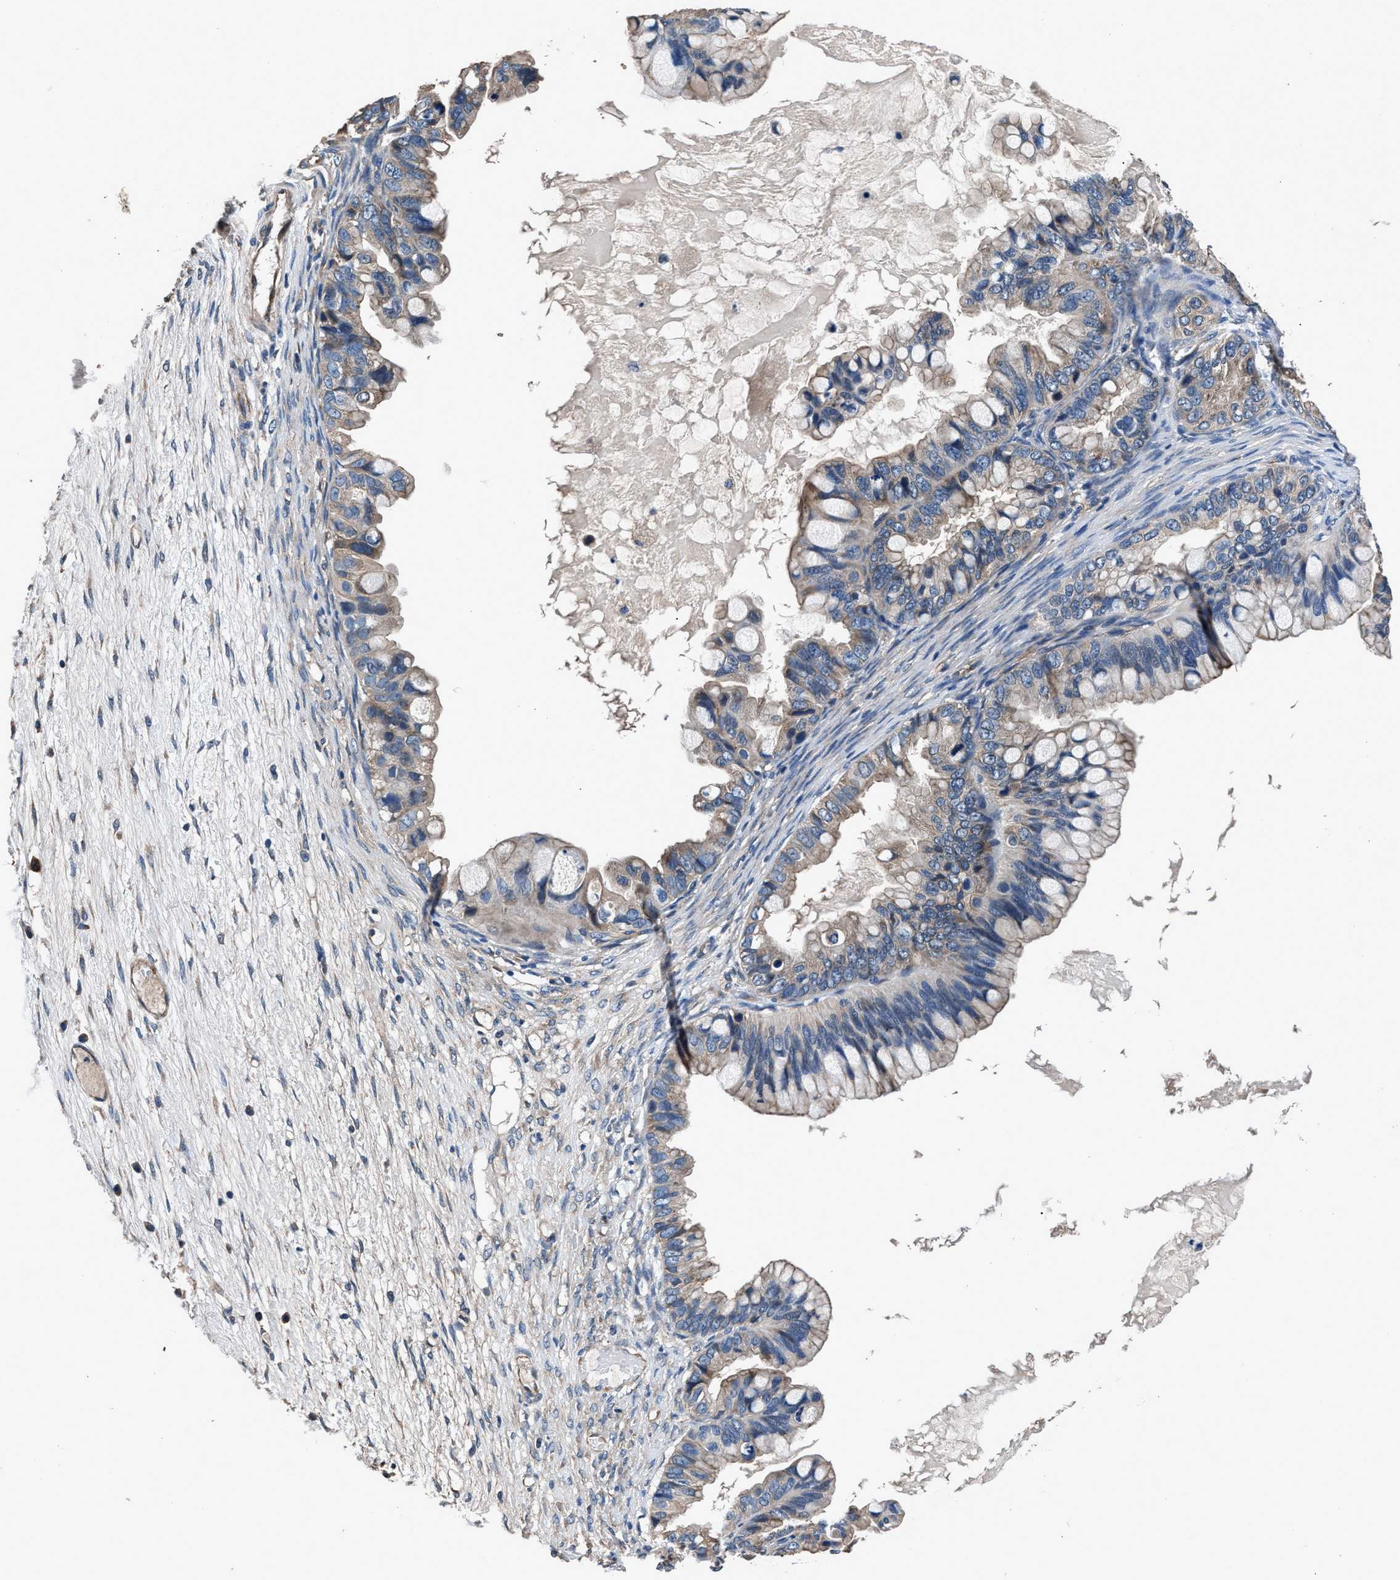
{"staining": {"intensity": "weak", "quantity": "25%-75%", "location": "cytoplasmic/membranous"}, "tissue": "ovarian cancer", "cell_type": "Tumor cells", "image_type": "cancer", "snomed": [{"axis": "morphology", "description": "Cystadenocarcinoma, mucinous, NOS"}, {"axis": "topography", "description": "Ovary"}], "caption": "Immunohistochemistry (IHC) staining of ovarian mucinous cystadenocarcinoma, which shows low levels of weak cytoplasmic/membranous expression in about 25%-75% of tumor cells indicating weak cytoplasmic/membranous protein expression. The staining was performed using DAB (3,3'-diaminobenzidine) (brown) for protein detection and nuclei were counterstained in hematoxylin (blue).", "gene": "DHRS7B", "patient": {"sex": "female", "age": 80}}